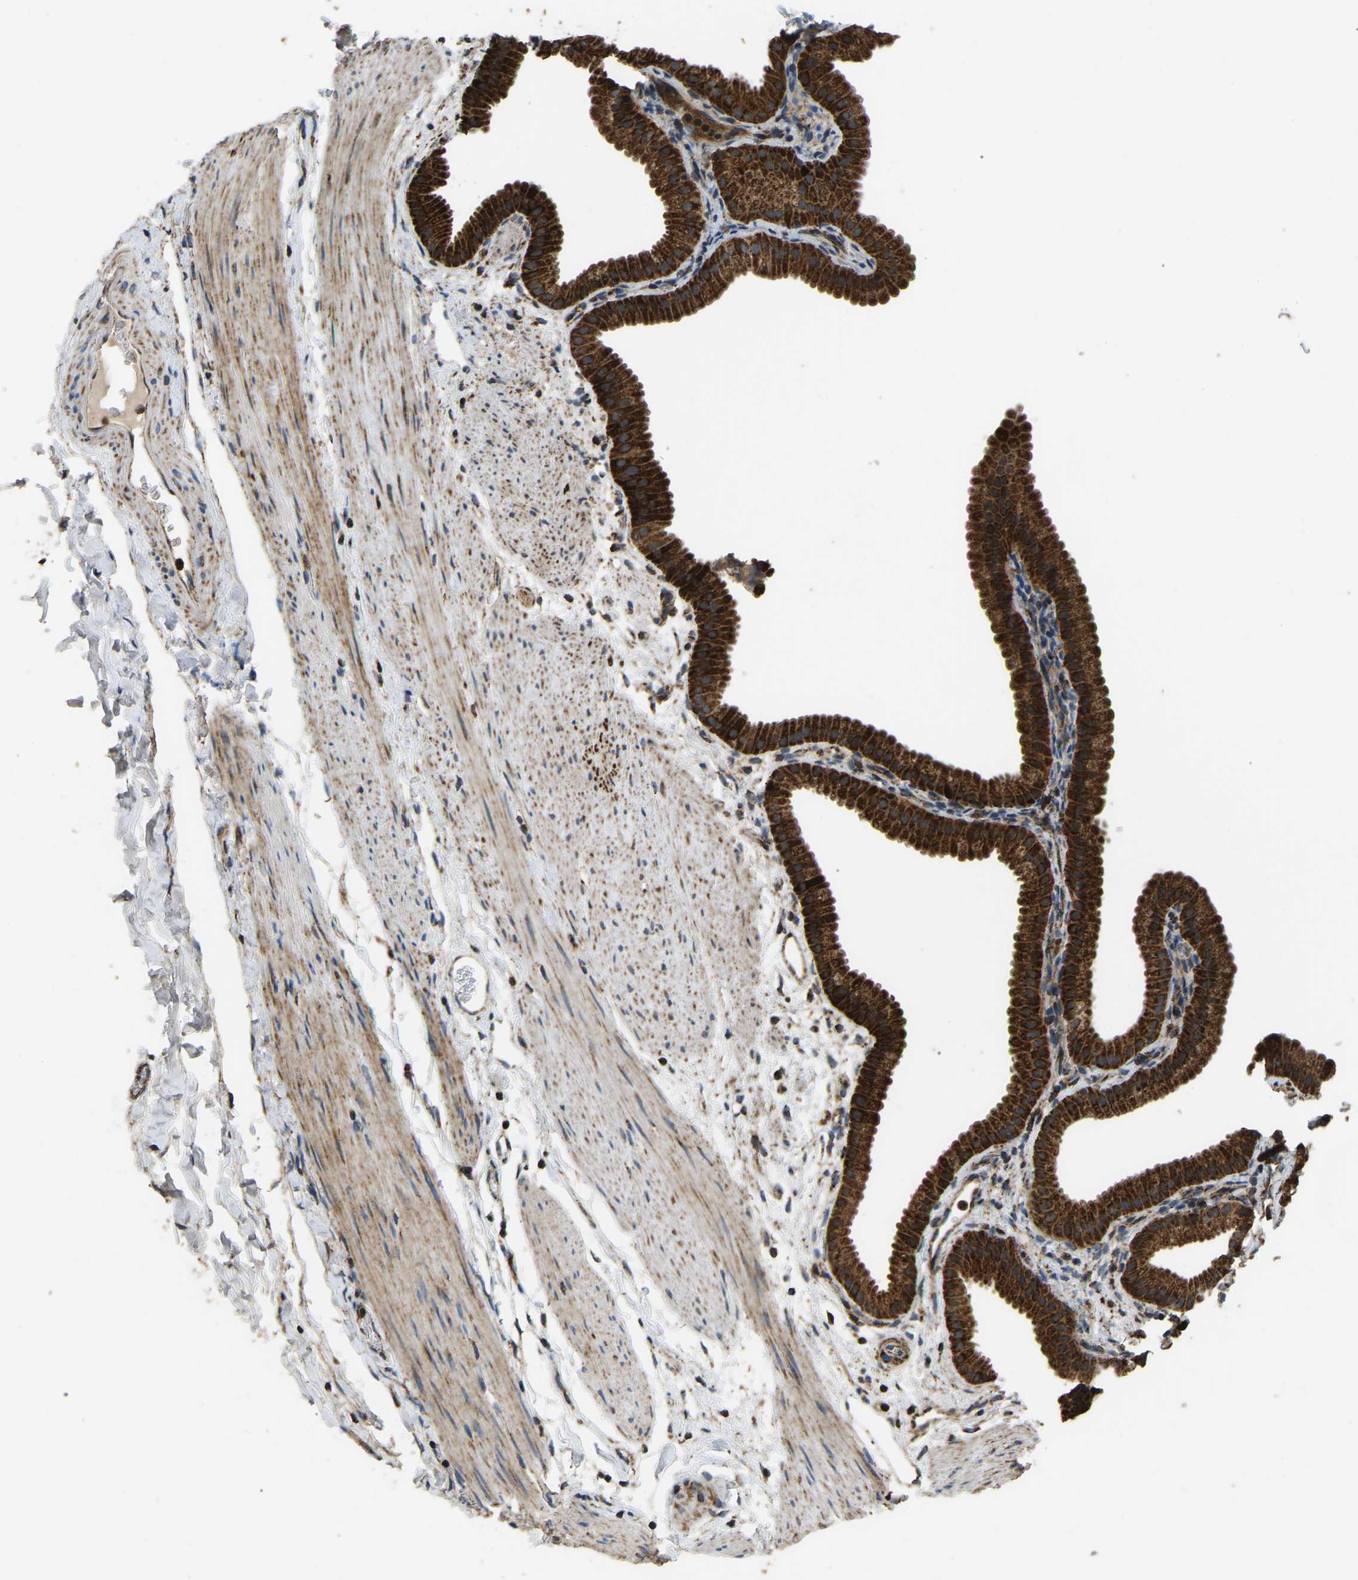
{"staining": {"intensity": "strong", "quantity": ">75%", "location": "cytoplasmic/membranous"}, "tissue": "gallbladder", "cell_type": "Glandular cells", "image_type": "normal", "snomed": [{"axis": "morphology", "description": "Normal tissue, NOS"}, {"axis": "topography", "description": "Gallbladder"}], "caption": "Immunohistochemistry (IHC) (DAB) staining of normal gallbladder demonstrates strong cytoplasmic/membranous protein expression in about >75% of glandular cells. Immunohistochemistry stains the protein in brown and the nuclei are stained blue.", "gene": "TUFM", "patient": {"sex": "female", "age": 64}}